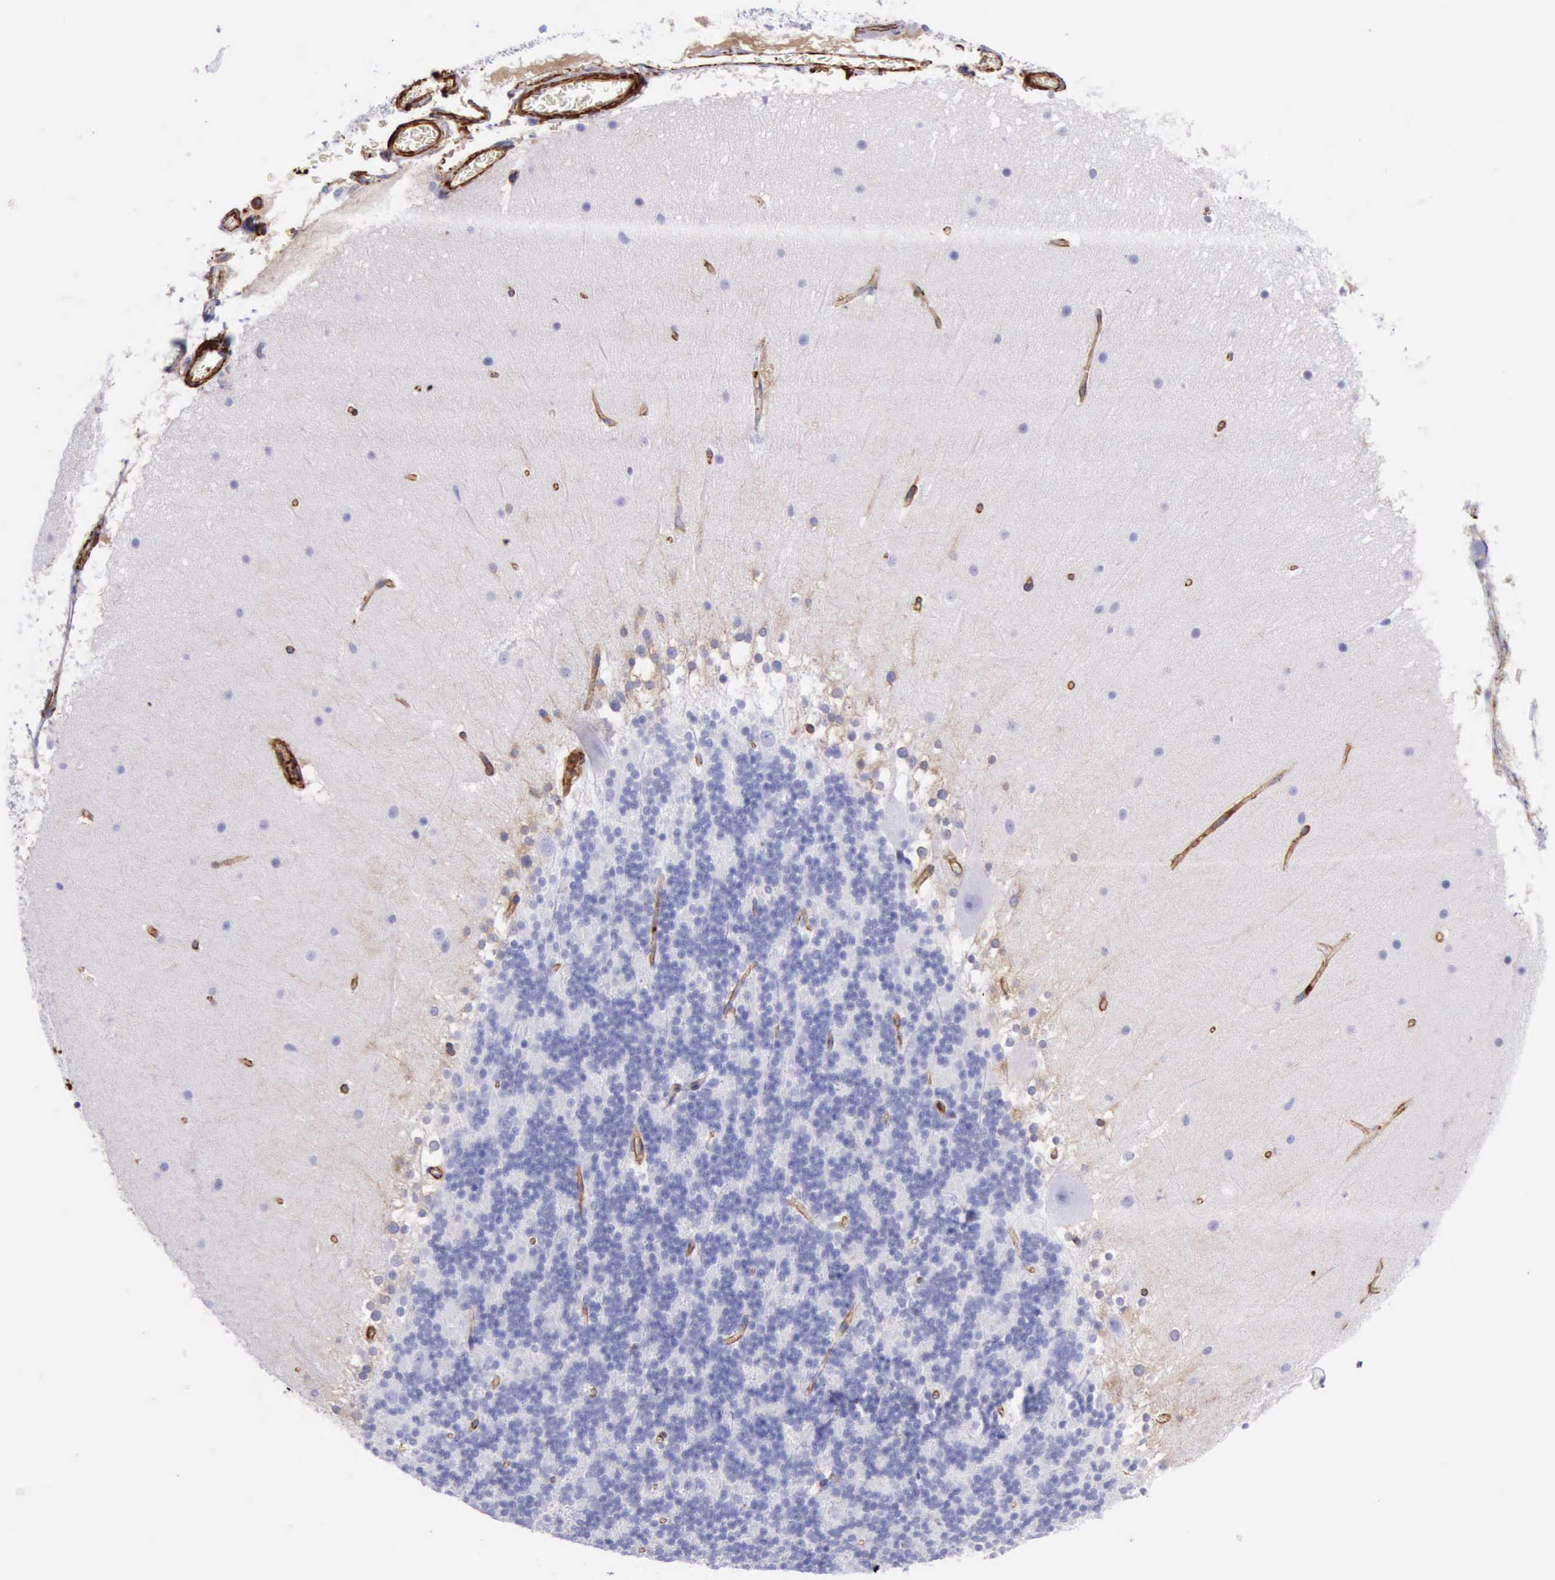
{"staining": {"intensity": "negative", "quantity": "none", "location": "none"}, "tissue": "cerebellum", "cell_type": "Cells in granular layer", "image_type": "normal", "snomed": [{"axis": "morphology", "description": "Normal tissue, NOS"}, {"axis": "topography", "description": "Cerebellum"}], "caption": "IHC histopathology image of benign cerebellum: human cerebellum stained with DAB displays no significant protein positivity in cells in granular layer.", "gene": "FLNA", "patient": {"sex": "female", "age": 19}}